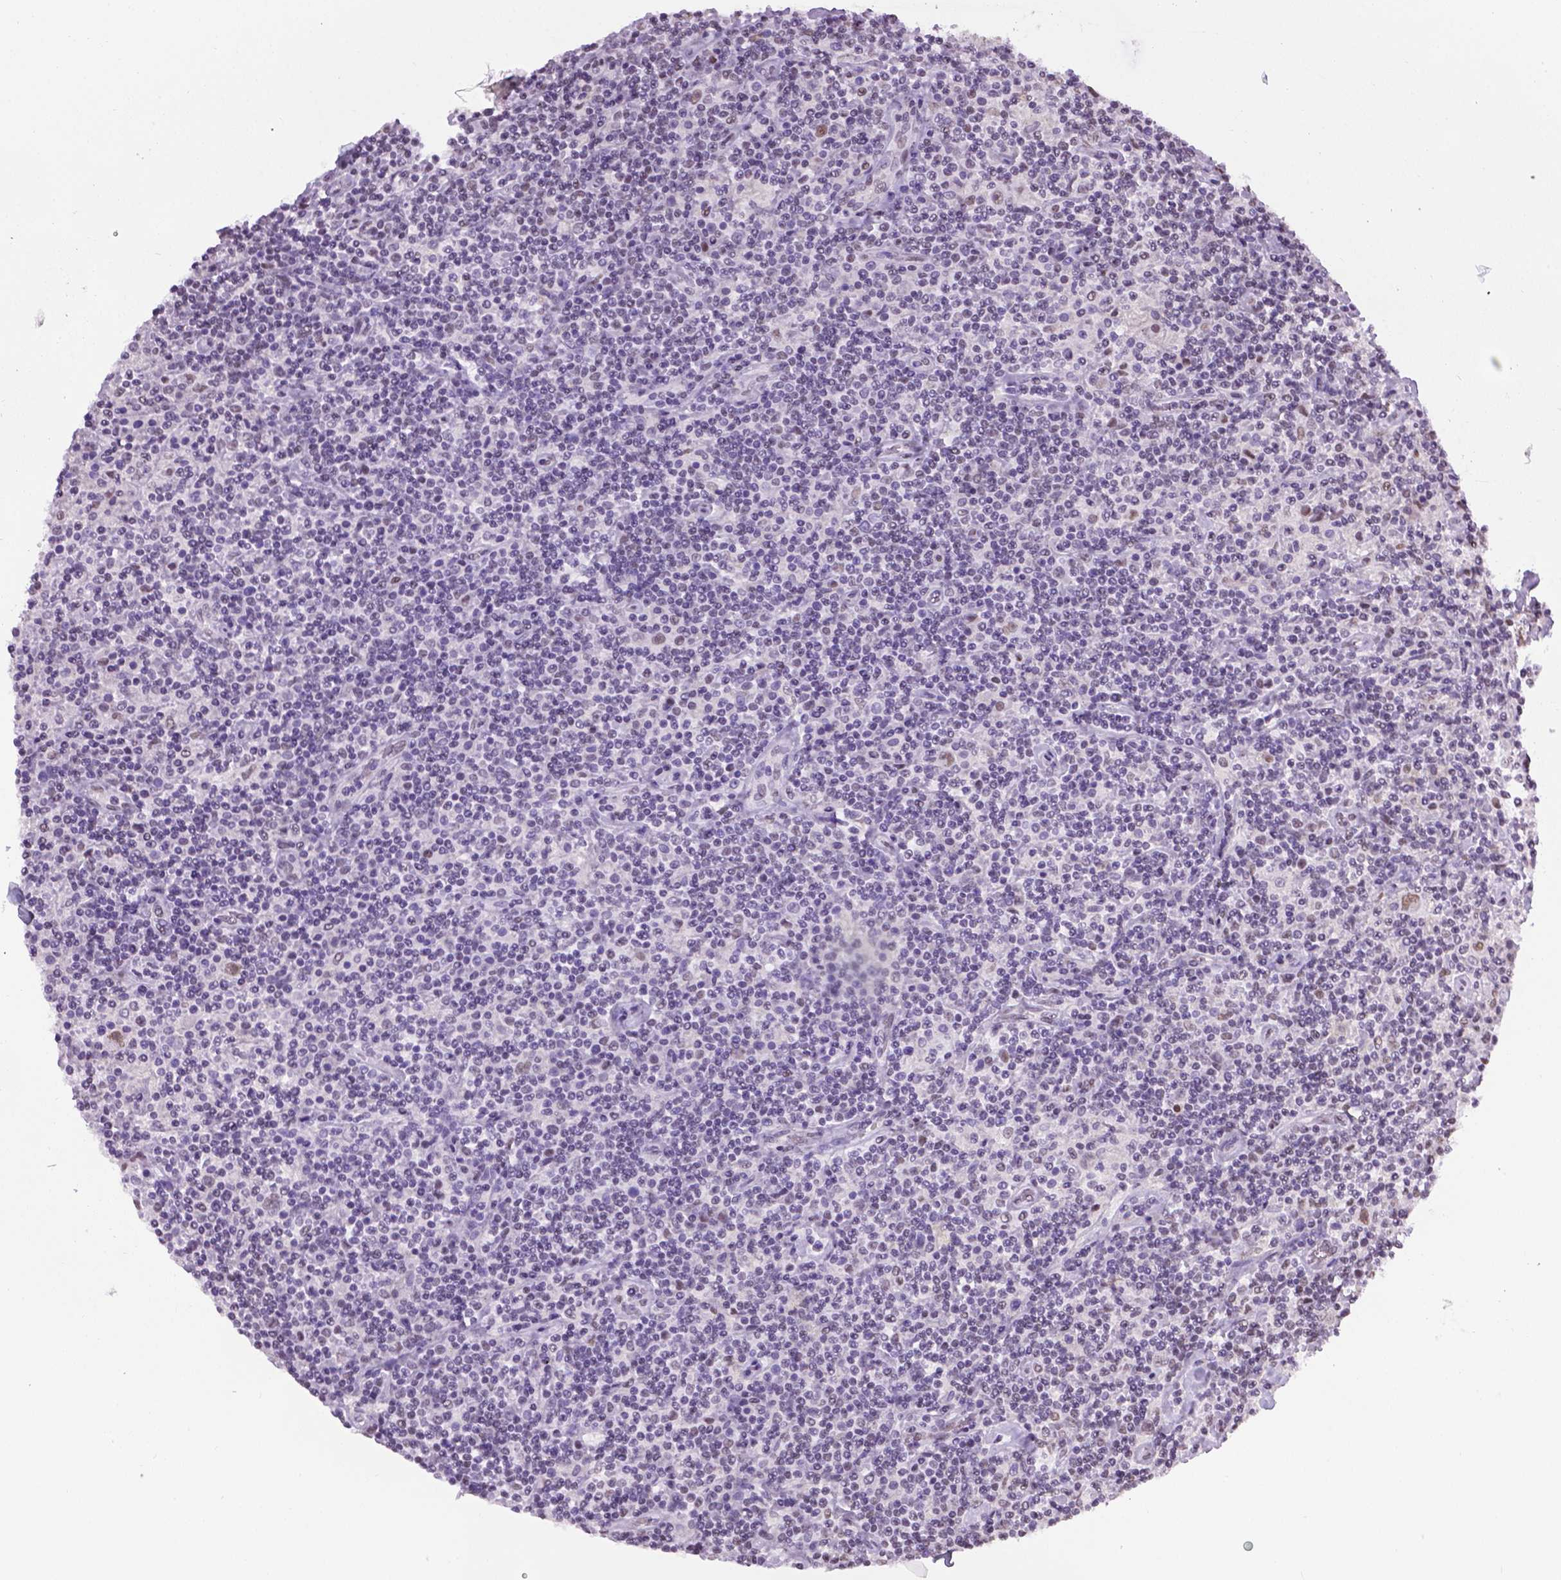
{"staining": {"intensity": "weak", "quantity": "25%-75%", "location": "nuclear"}, "tissue": "lymphoma", "cell_type": "Tumor cells", "image_type": "cancer", "snomed": [{"axis": "morphology", "description": "Hodgkin's disease, NOS"}, {"axis": "topography", "description": "Lymph node"}], "caption": "There is low levels of weak nuclear staining in tumor cells of Hodgkin's disease, as demonstrated by immunohistochemical staining (brown color).", "gene": "ABI2", "patient": {"sex": "male", "age": 70}}